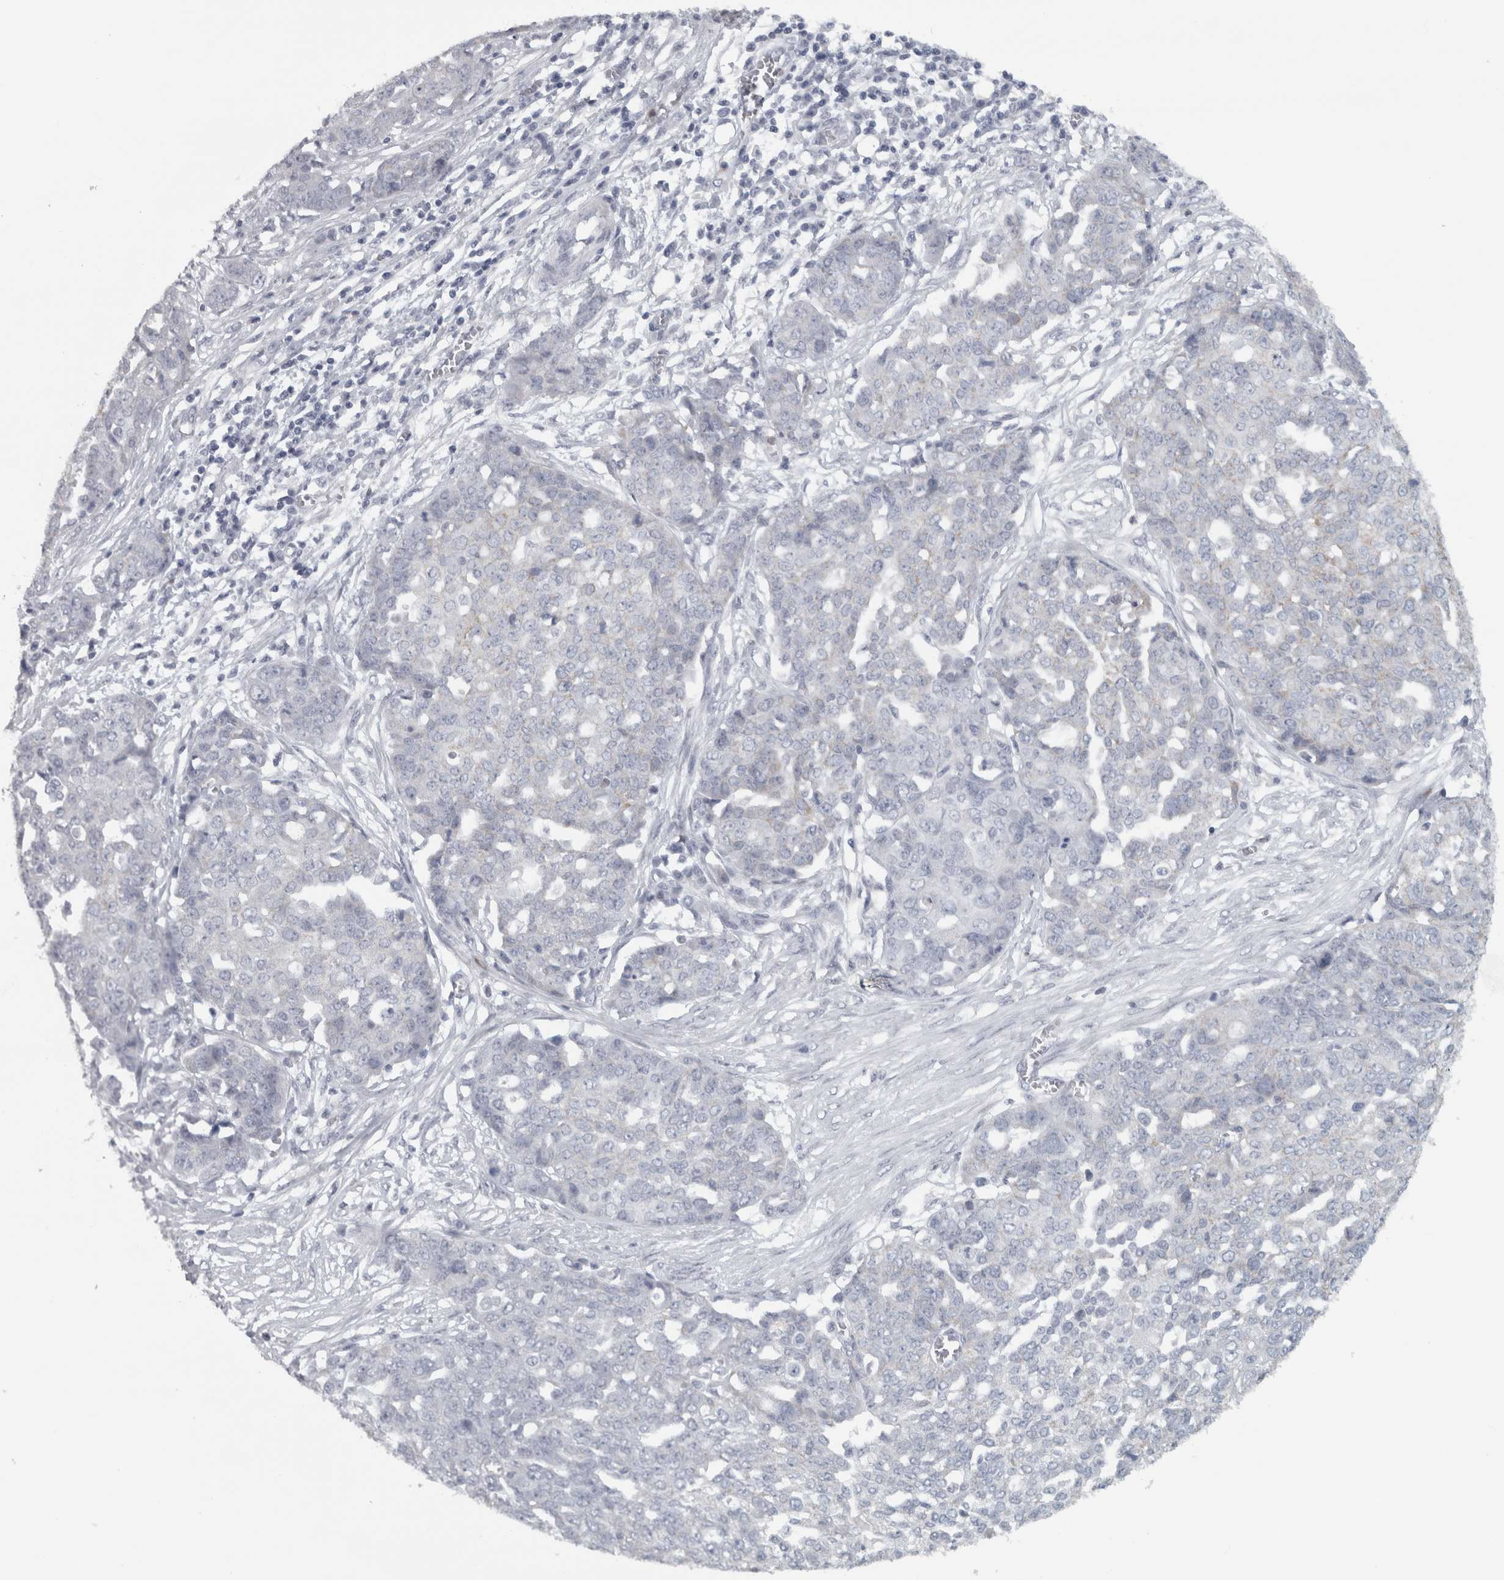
{"staining": {"intensity": "negative", "quantity": "none", "location": "none"}, "tissue": "ovarian cancer", "cell_type": "Tumor cells", "image_type": "cancer", "snomed": [{"axis": "morphology", "description": "Cystadenocarcinoma, serous, NOS"}, {"axis": "topography", "description": "Soft tissue"}, {"axis": "topography", "description": "Ovary"}], "caption": "A high-resolution micrograph shows IHC staining of ovarian cancer (serous cystadenocarcinoma), which exhibits no significant positivity in tumor cells.", "gene": "PTPRN2", "patient": {"sex": "female", "age": 57}}